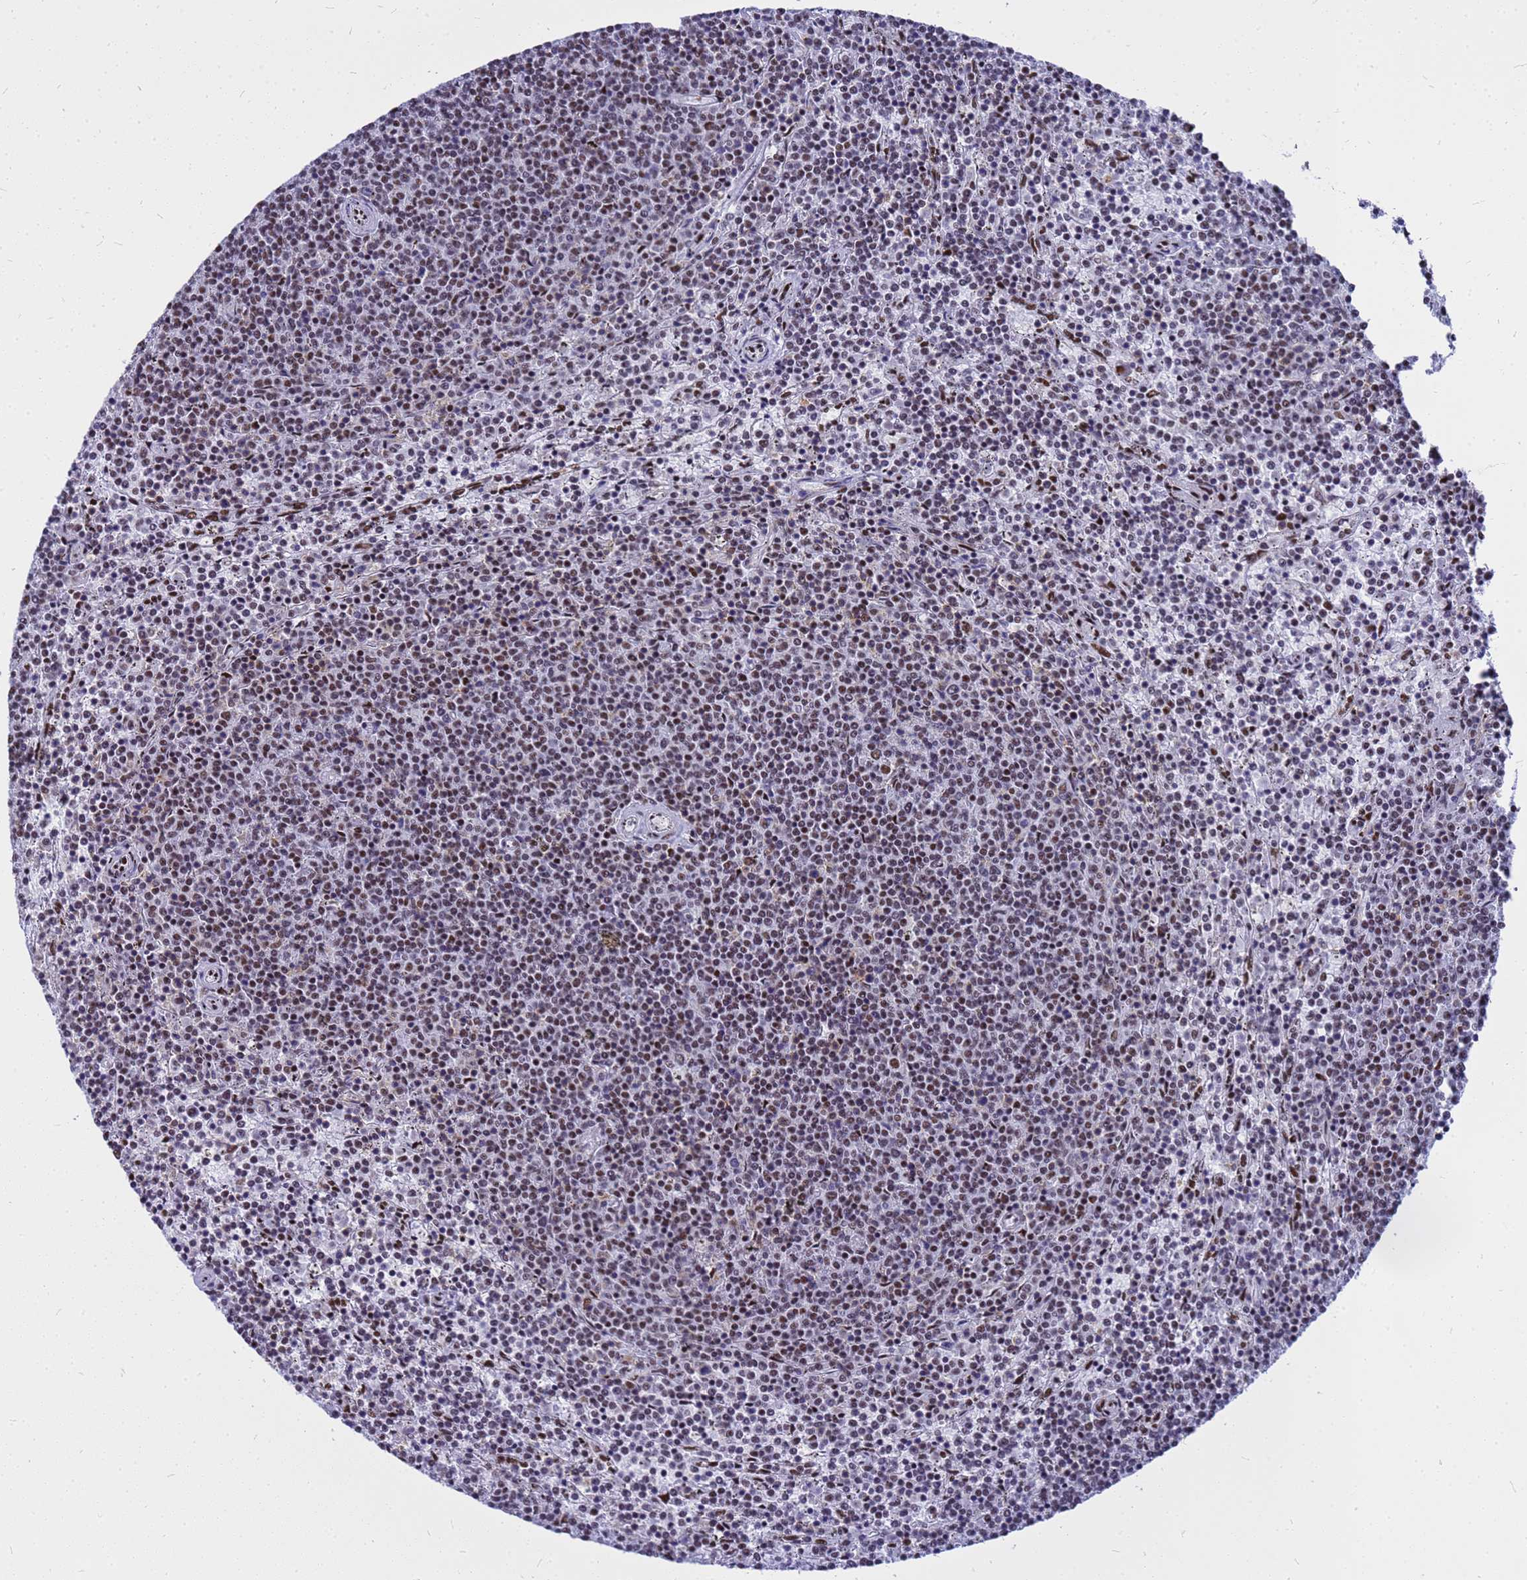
{"staining": {"intensity": "moderate", "quantity": "25%-75%", "location": "nuclear"}, "tissue": "lymphoma", "cell_type": "Tumor cells", "image_type": "cancer", "snomed": [{"axis": "morphology", "description": "Malignant lymphoma, non-Hodgkin's type, Low grade"}, {"axis": "topography", "description": "Spleen"}], "caption": "Immunohistochemistry (IHC) of human lymphoma demonstrates medium levels of moderate nuclear staining in about 25%-75% of tumor cells.", "gene": "SART3", "patient": {"sex": "female", "age": 50}}